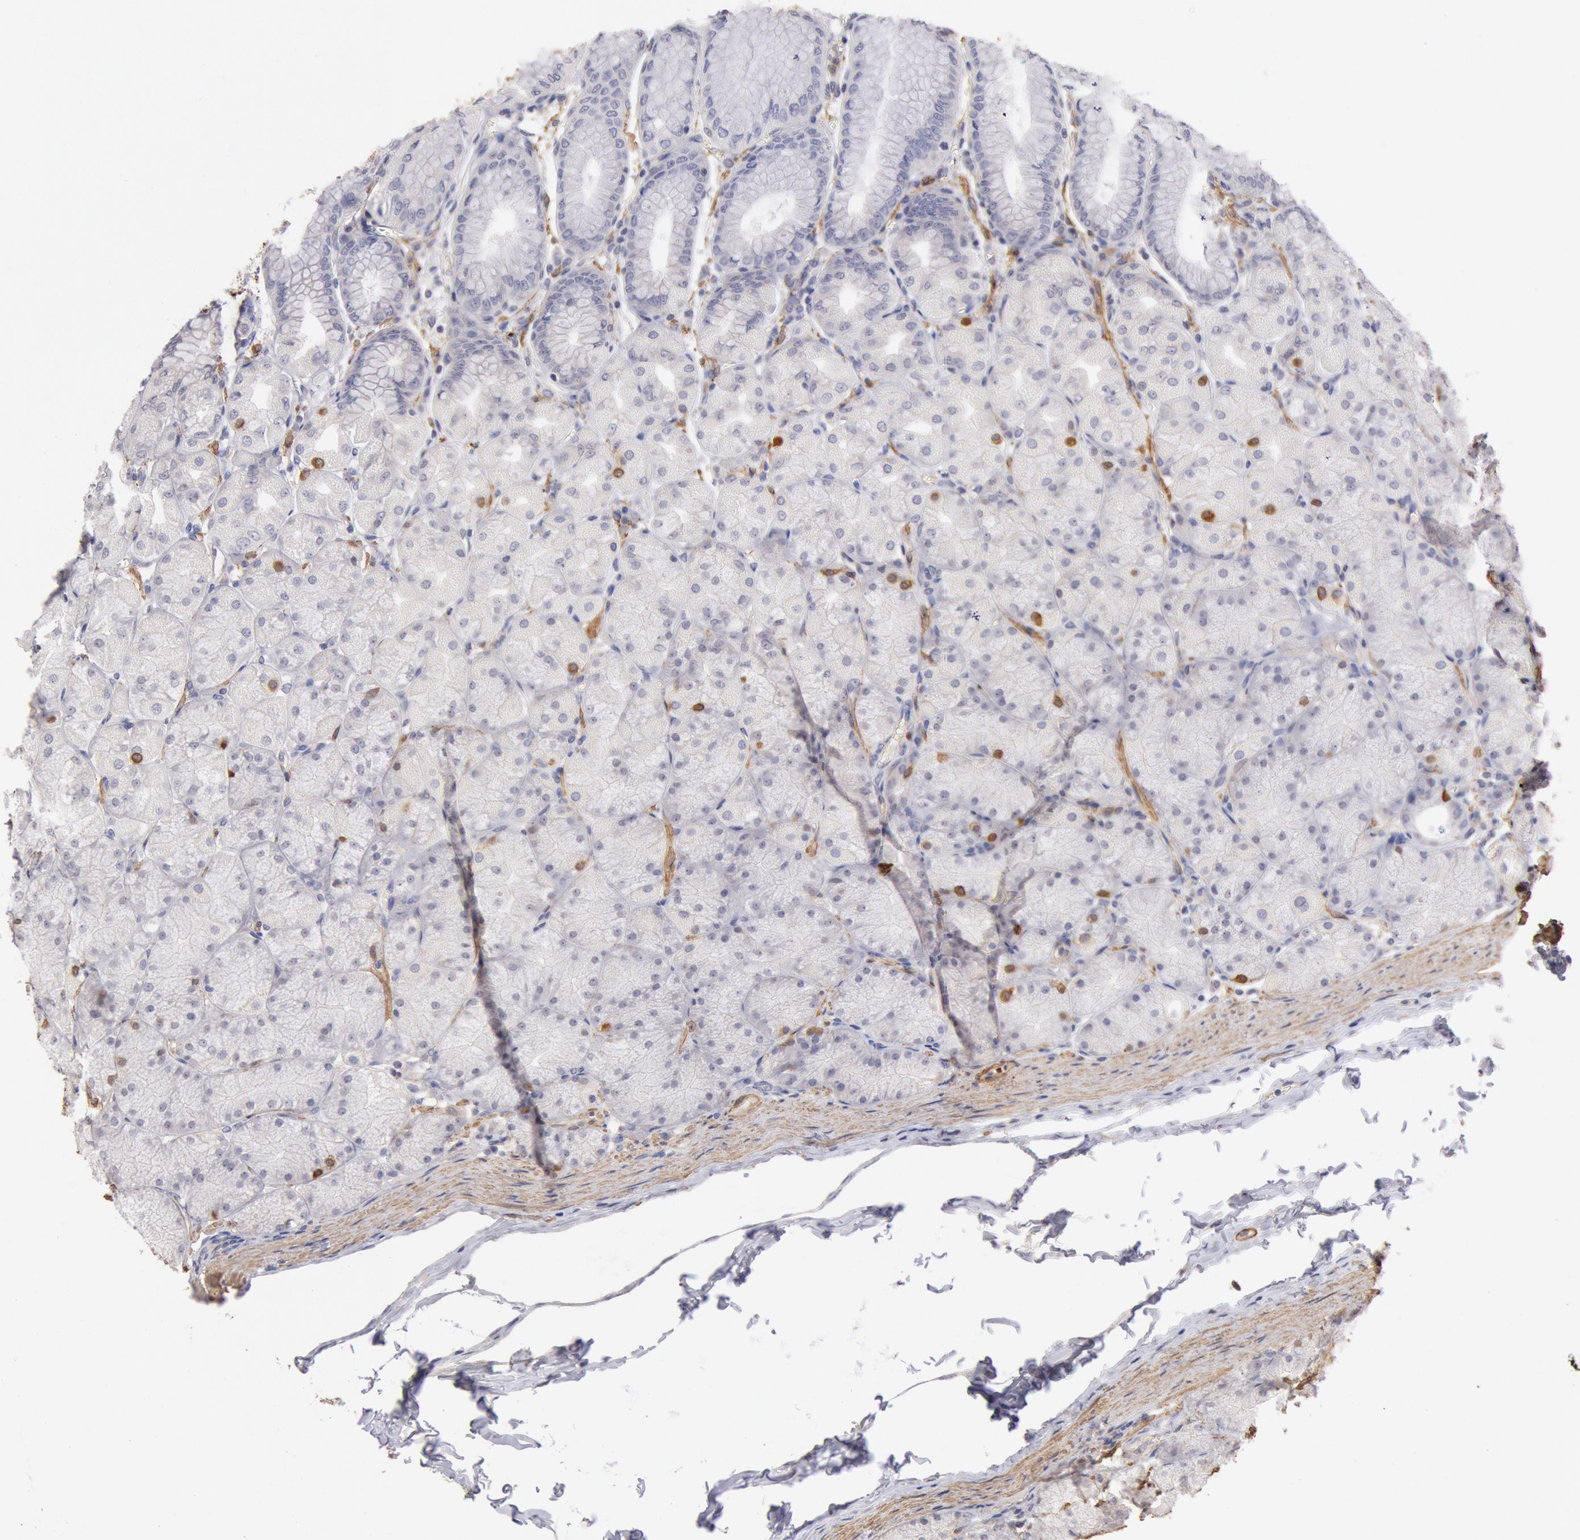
{"staining": {"intensity": "weak", "quantity": "<25%", "location": "cytoplasmic/membranous"}, "tissue": "stomach", "cell_type": "Glandular cells", "image_type": "normal", "snomed": [{"axis": "morphology", "description": "Normal tissue, NOS"}, {"axis": "topography", "description": "Stomach, upper"}], "caption": "There is no significant expression in glandular cells of stomach. (Brightfield microscopy of DAB IHC at high magnification).", "gene": "TMED8", "patient": {"sex": "female", "age": 56}}